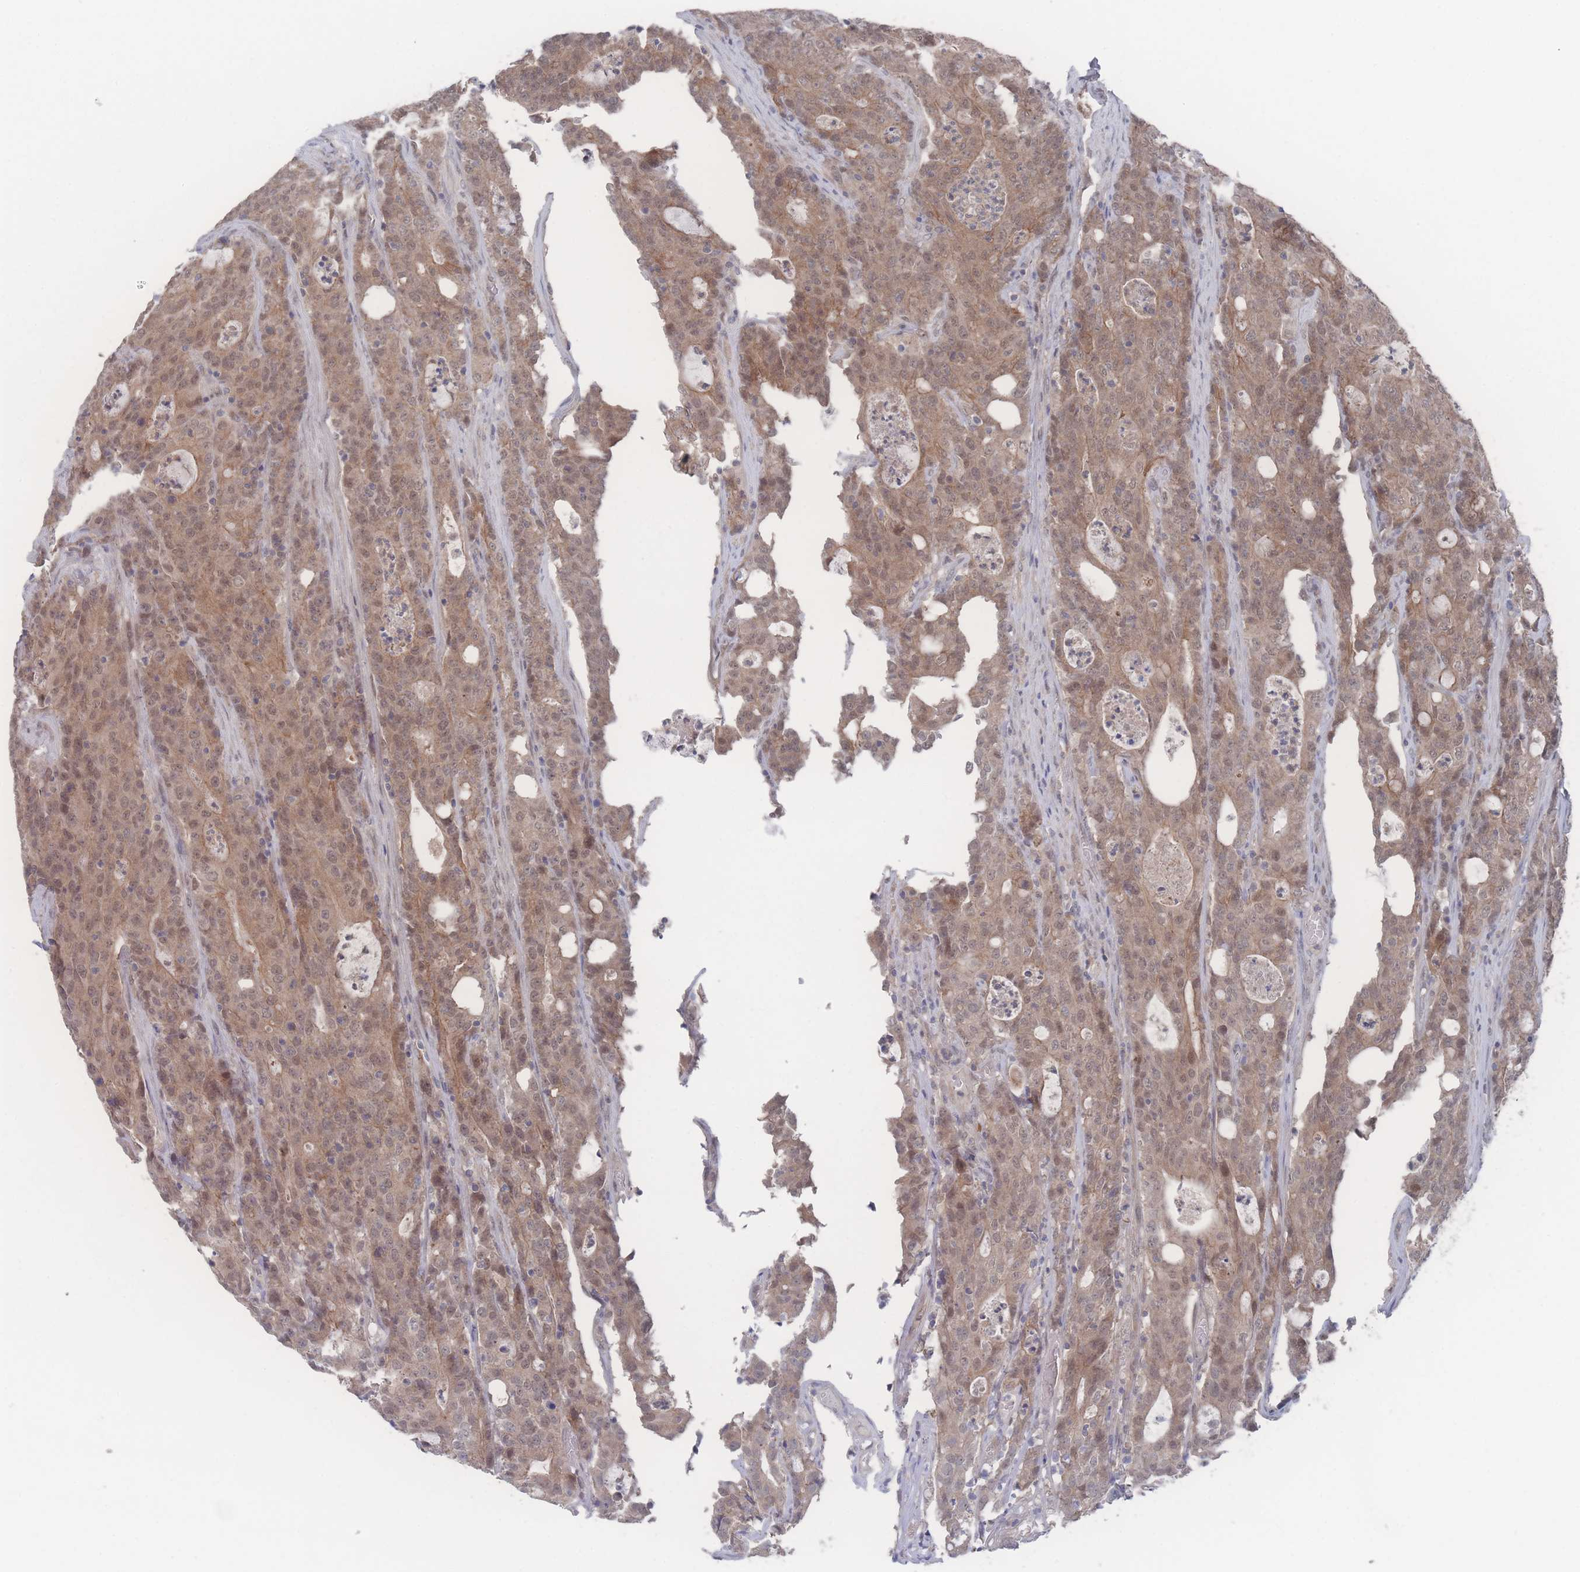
{"staining": {"intensity": "moderate", "quantity": ">75%", "location": "cytoplasmic/membranous,nuclear"}, "tissue": "colorectal cancer", "cell_type": "Tumor cells", "image_type": "cancer", "snomed": [{"axis": "morphology", "description": "Adenocarcinoma, NOS"}, {"axis": "topography", "description": "Colon"}], "caption": "Protein analysis of colorectal adenocarcinoma tissue displays moderate cytoplasmic/membranous and nuclear expression in approximately >75% of tumor cells.", "gene": "NBEAL1", "patient": {"sex": "male", "age": 83}}